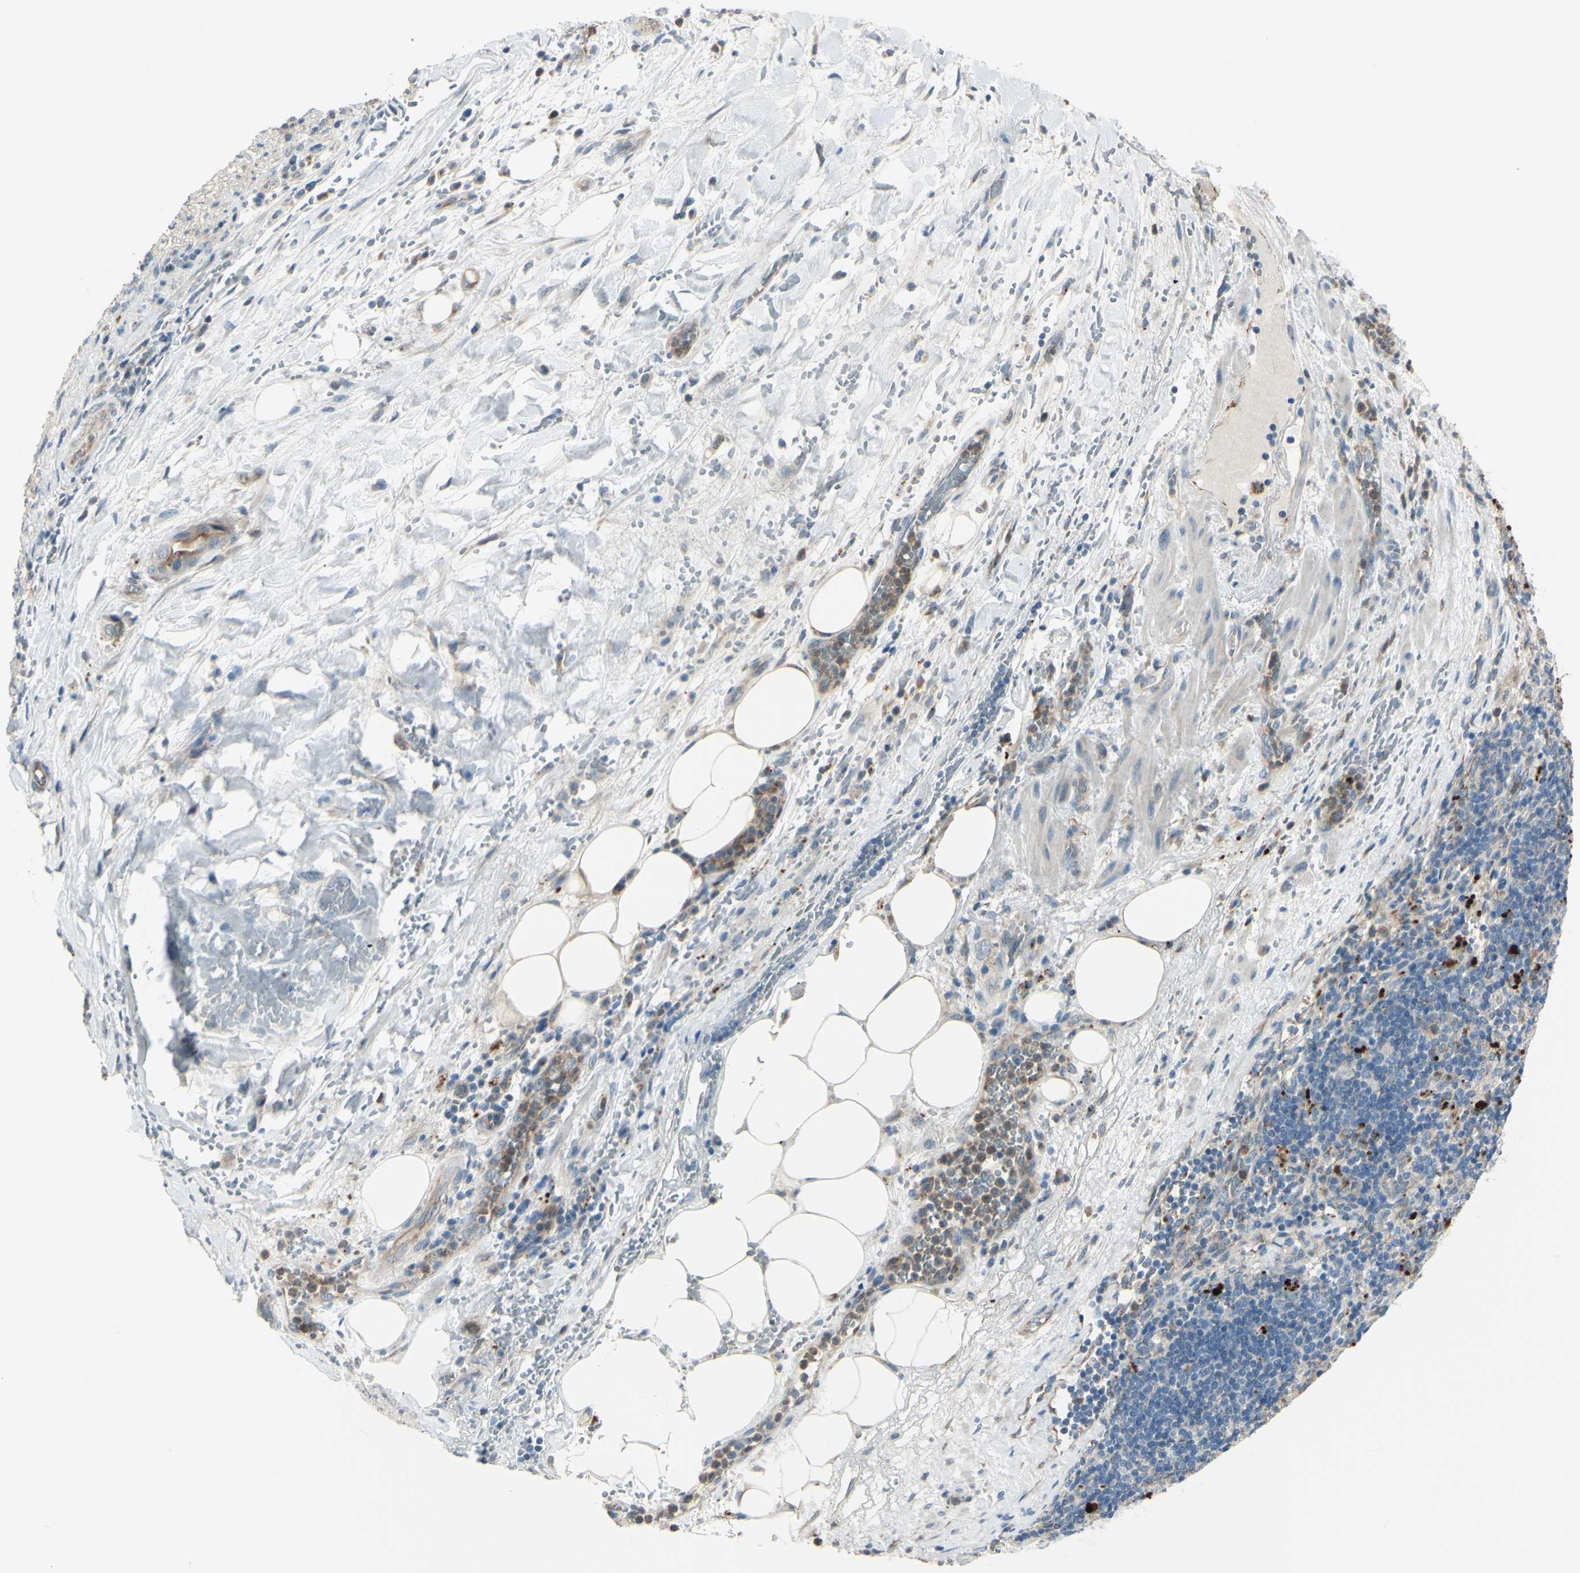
{"staining": {"intensity": "moderate", "quantity": "<25%", "location": "cytoplasmic/membranous"}, "tissue": "liver cancer", "cell_type": "Tumor cells", "image_type": "cancer", "snomed": [{"axis": "morphology", "description": "Cholangiocarcinoma"}, {"axis": "topography", "description": "Liver"}], "caption": "Immunohistochemistry (DAB) staining of human liver cancer exhibits moderate cytoplasmic/membranous protein staining in approximately <25% of tumor cells.", "gene": "LMTK2", "patient": {"sex": "female", "age": 61}}